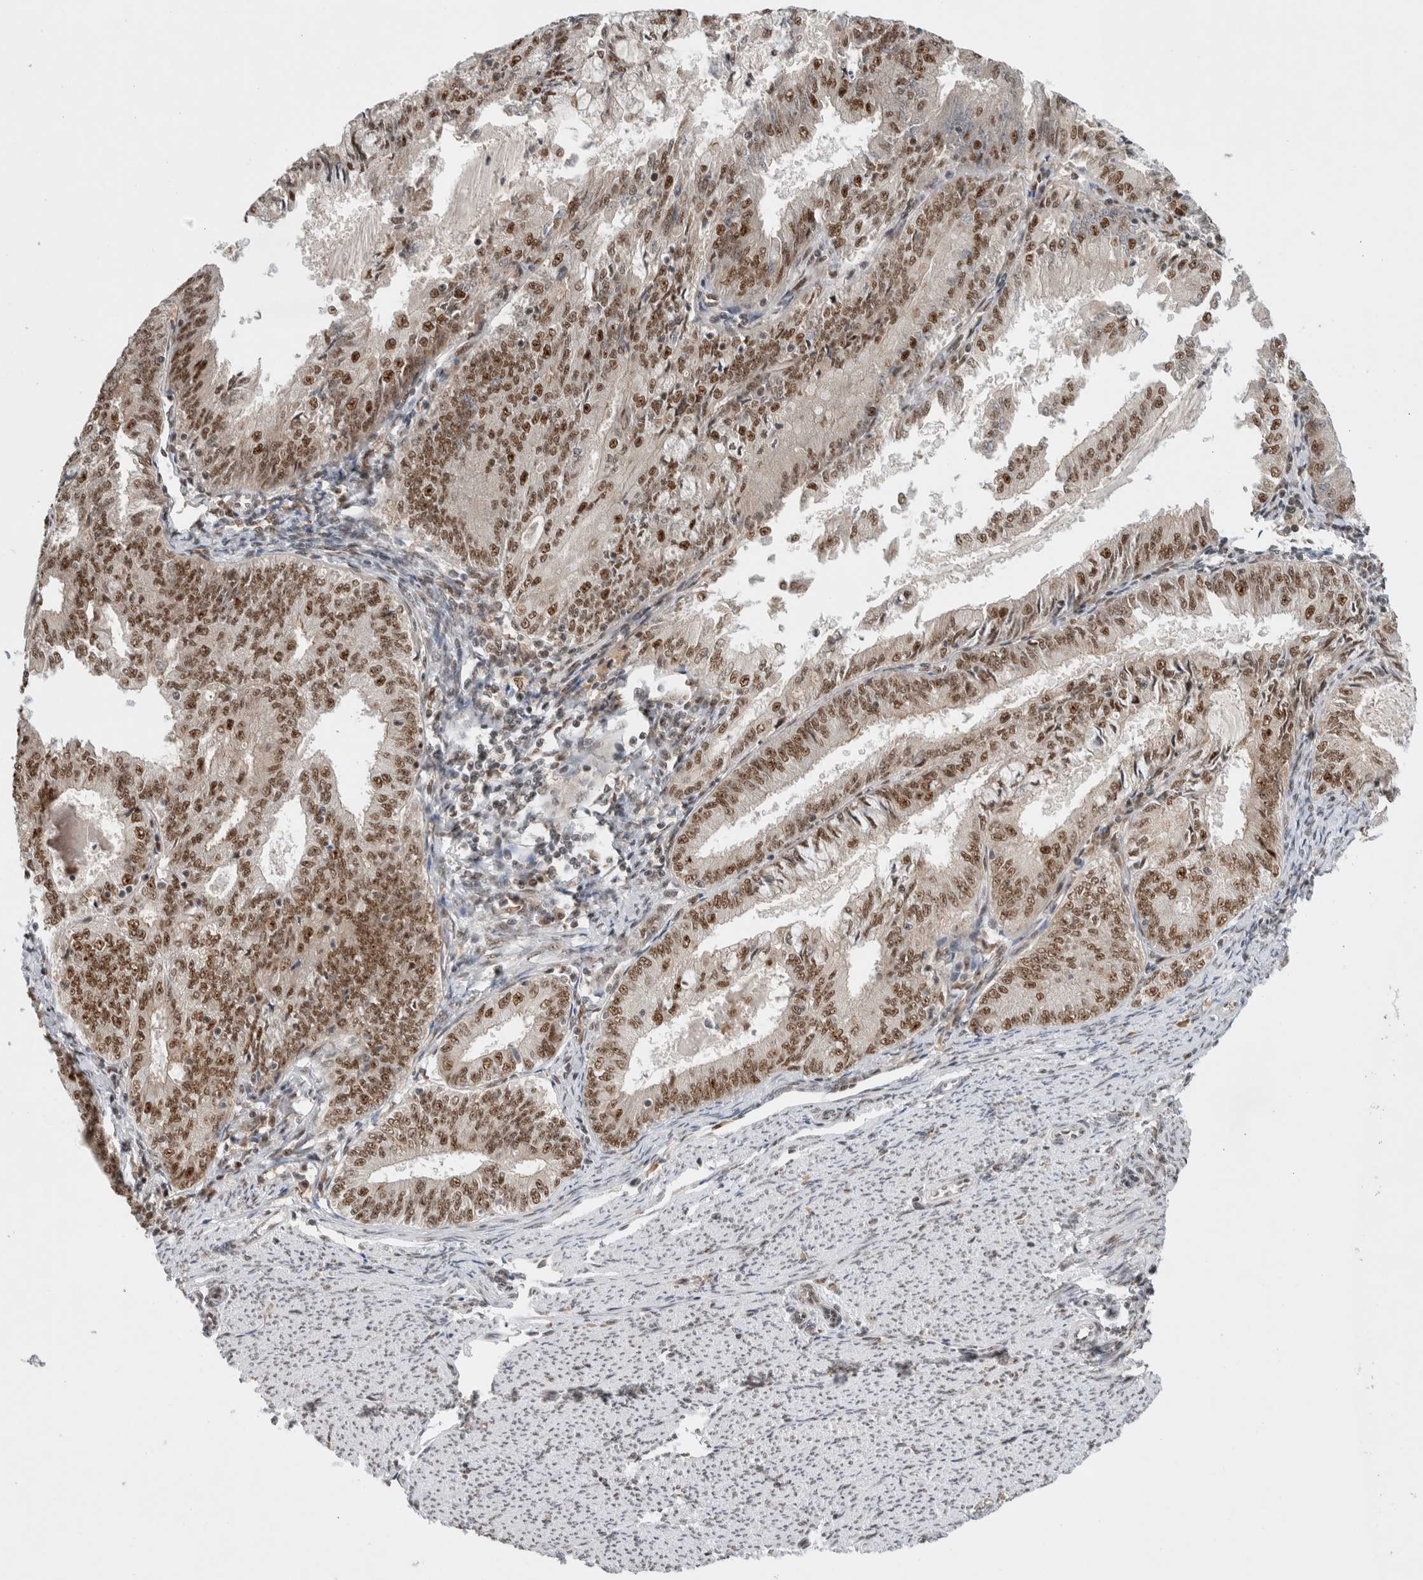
{"staining": {"intensity": "moderate", "quantity": ">75%", "location": "nuclear"}, "tissue": "endometrial cancer", "cell_type": "Tumor cells", "image_type": "cancer", "snomed": [{"axis": "morphology", "description": "Adenocarcinoma, NOS"}, {"axis": "topography", "description": "Endometrium"}], "caption": "Human endometrial adenocarcinoma stained for a protein (brown) exhibits moderate nuclear positive expression in approximately >75% of tumor cells.", "gene": "NCAPG2", "patient": {"sex": "female", "age": 57}}